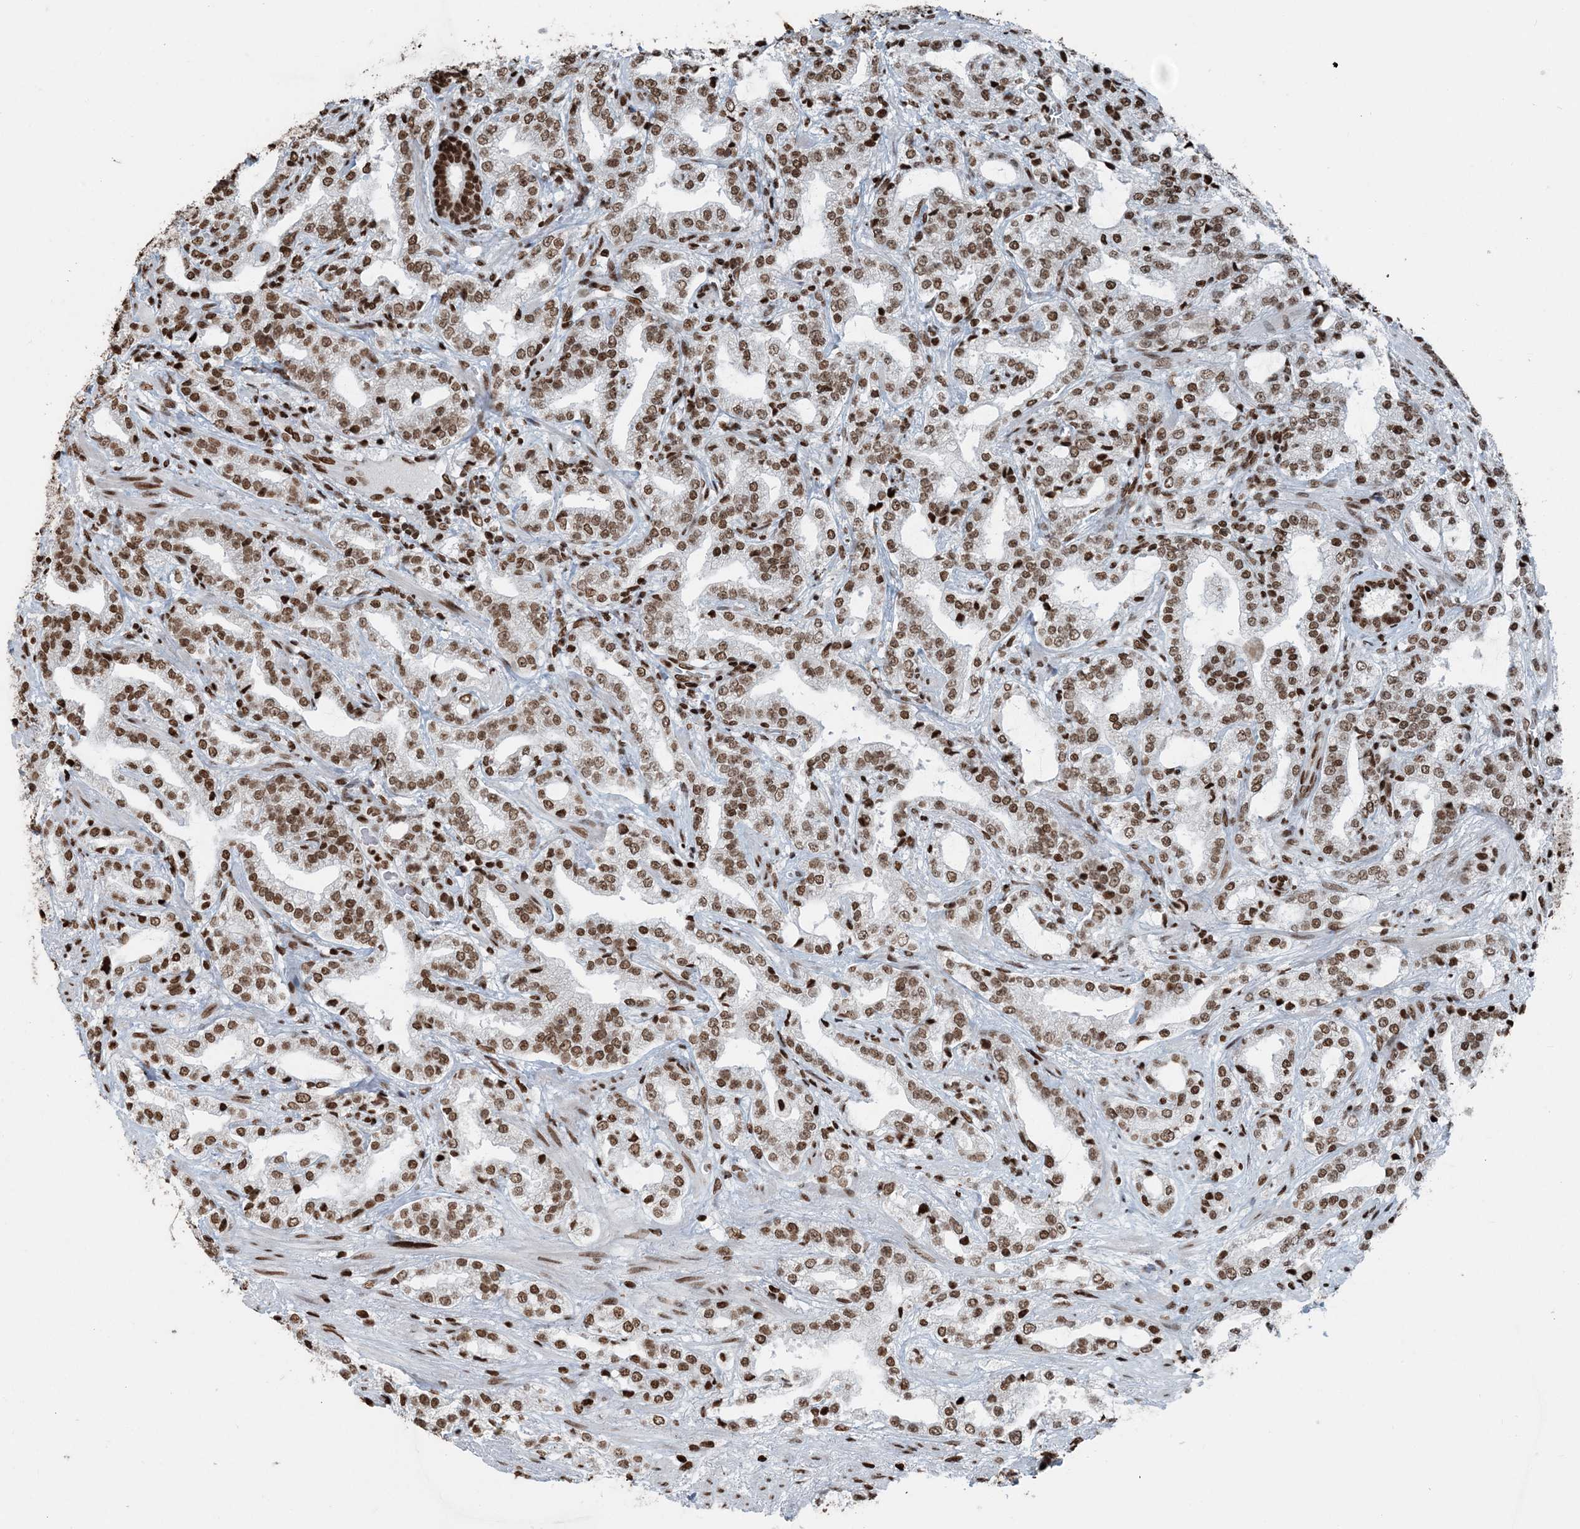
{"staining": {"intensity": "moderate", "quantity": ">75%", "location": "nuclear"}, "tissue": "prostate cancer", "cell_type": "Tumor cells", "image_type": "cancer", "snomed": [{"axis": "morphology", "description": "Adenocarcinoma, High grade"}, {"axis": "topography", "description": "Prostate"}], "caption": "Brown immunohistochemical staining in prostate adenocarcinoma (high-grade) demonstrates moderate nuclear staining in about >75% of tumor cells.", "gene": "H3-3B", "patient": {"sex": "male", "age": 64}}